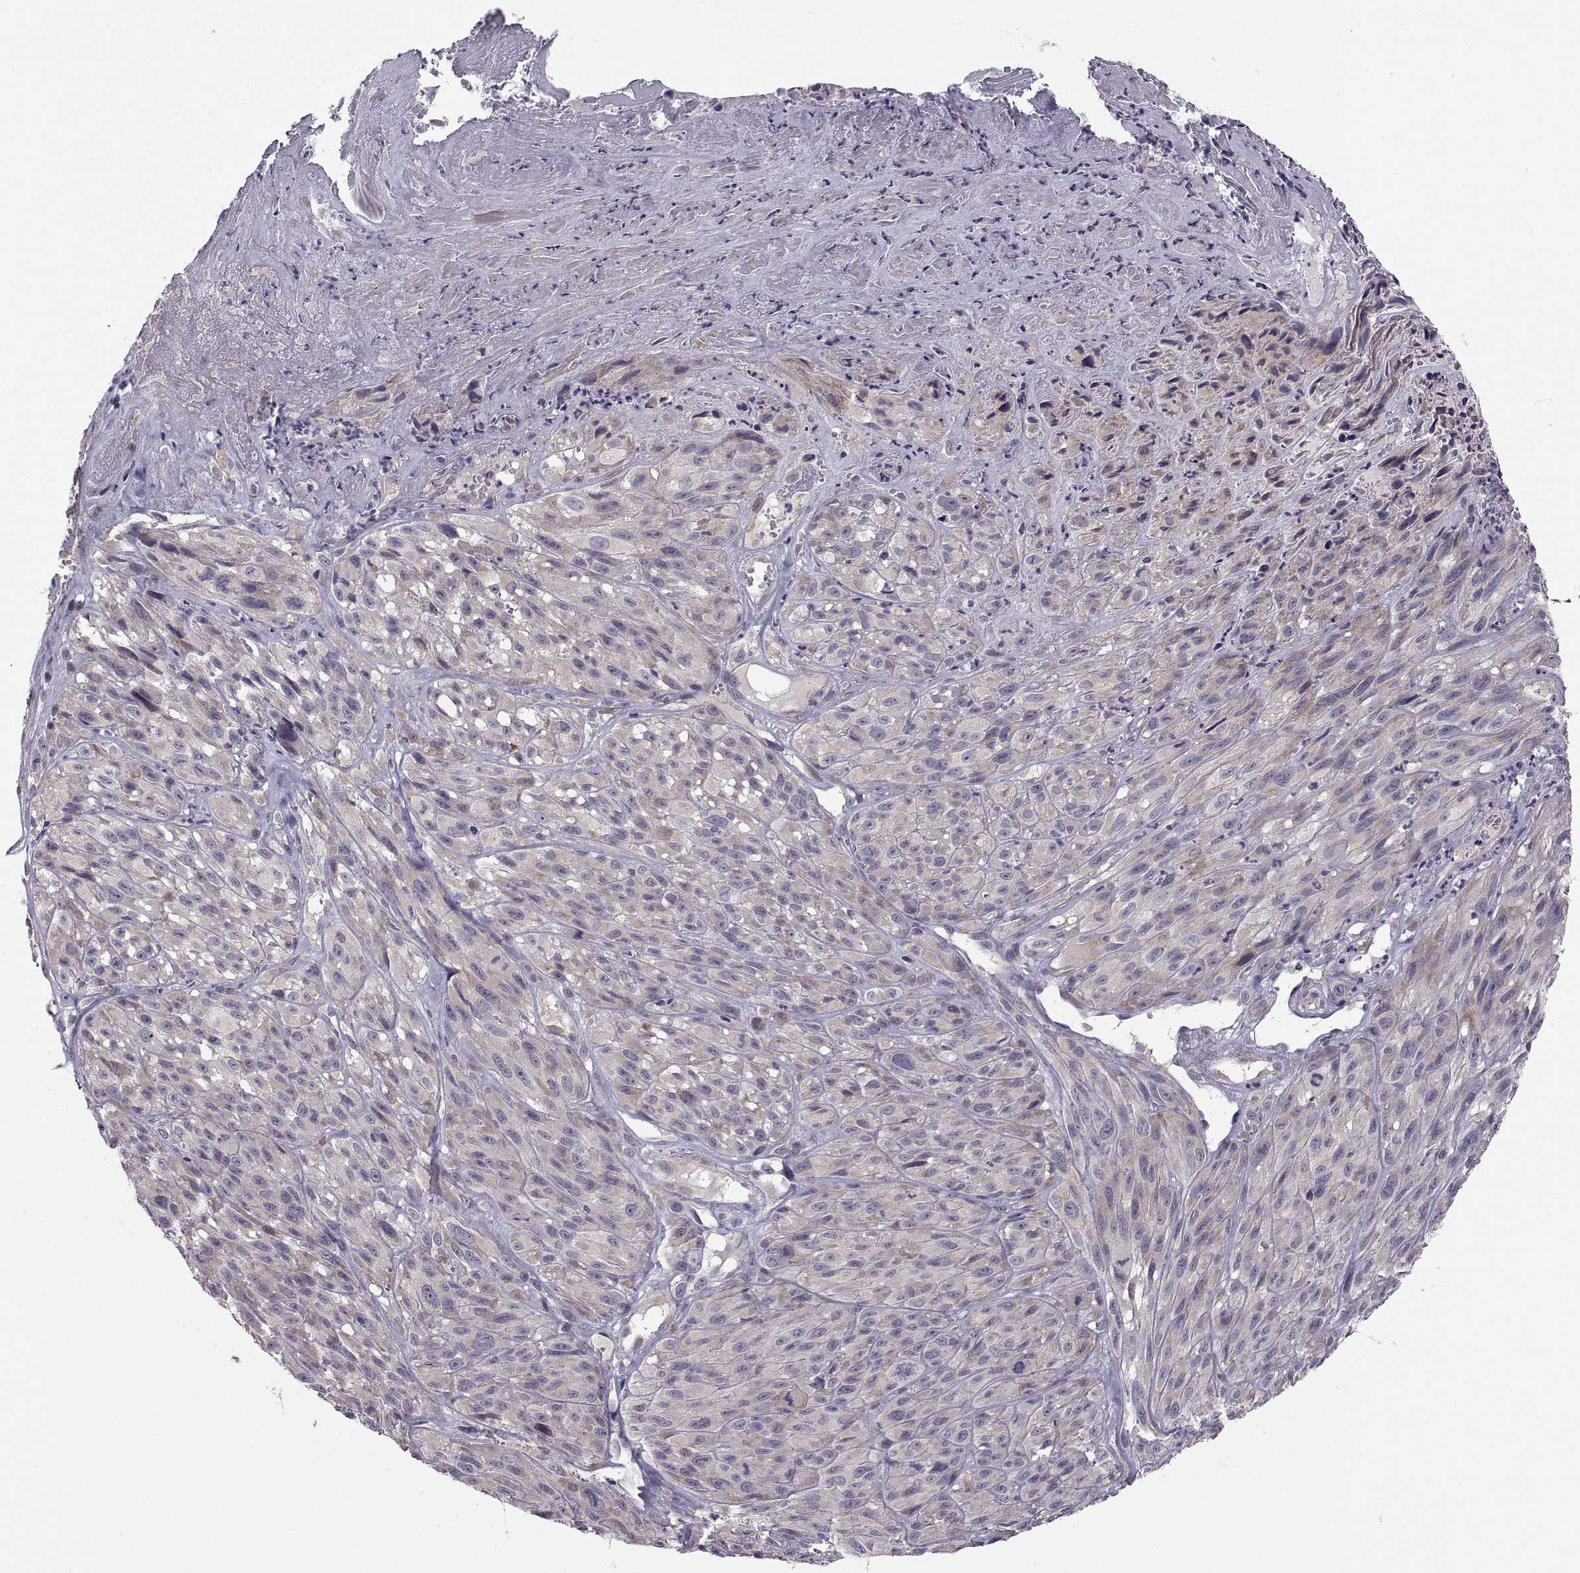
{"staining": {"intensity": "weak", "quantity": "25%-75%", "location": "cytoplasmic/membranous"}, "tissue": "melanoma", "cell_type": "Tumor cells", "image_type": "cancer", "snomed": [{"axis": "morphology", "description": "Malignant melanoma, NOS"}, {"axis": "topography", "description": "Skin"}], "caption": "Human melanoma stained with a brown dye reveals weak cytoplasmic/membranous positive positivity in about 25%-75% of tumor cells.", "gene": "ACSBG2", "patient": {"sex": "male", "age": 51}}